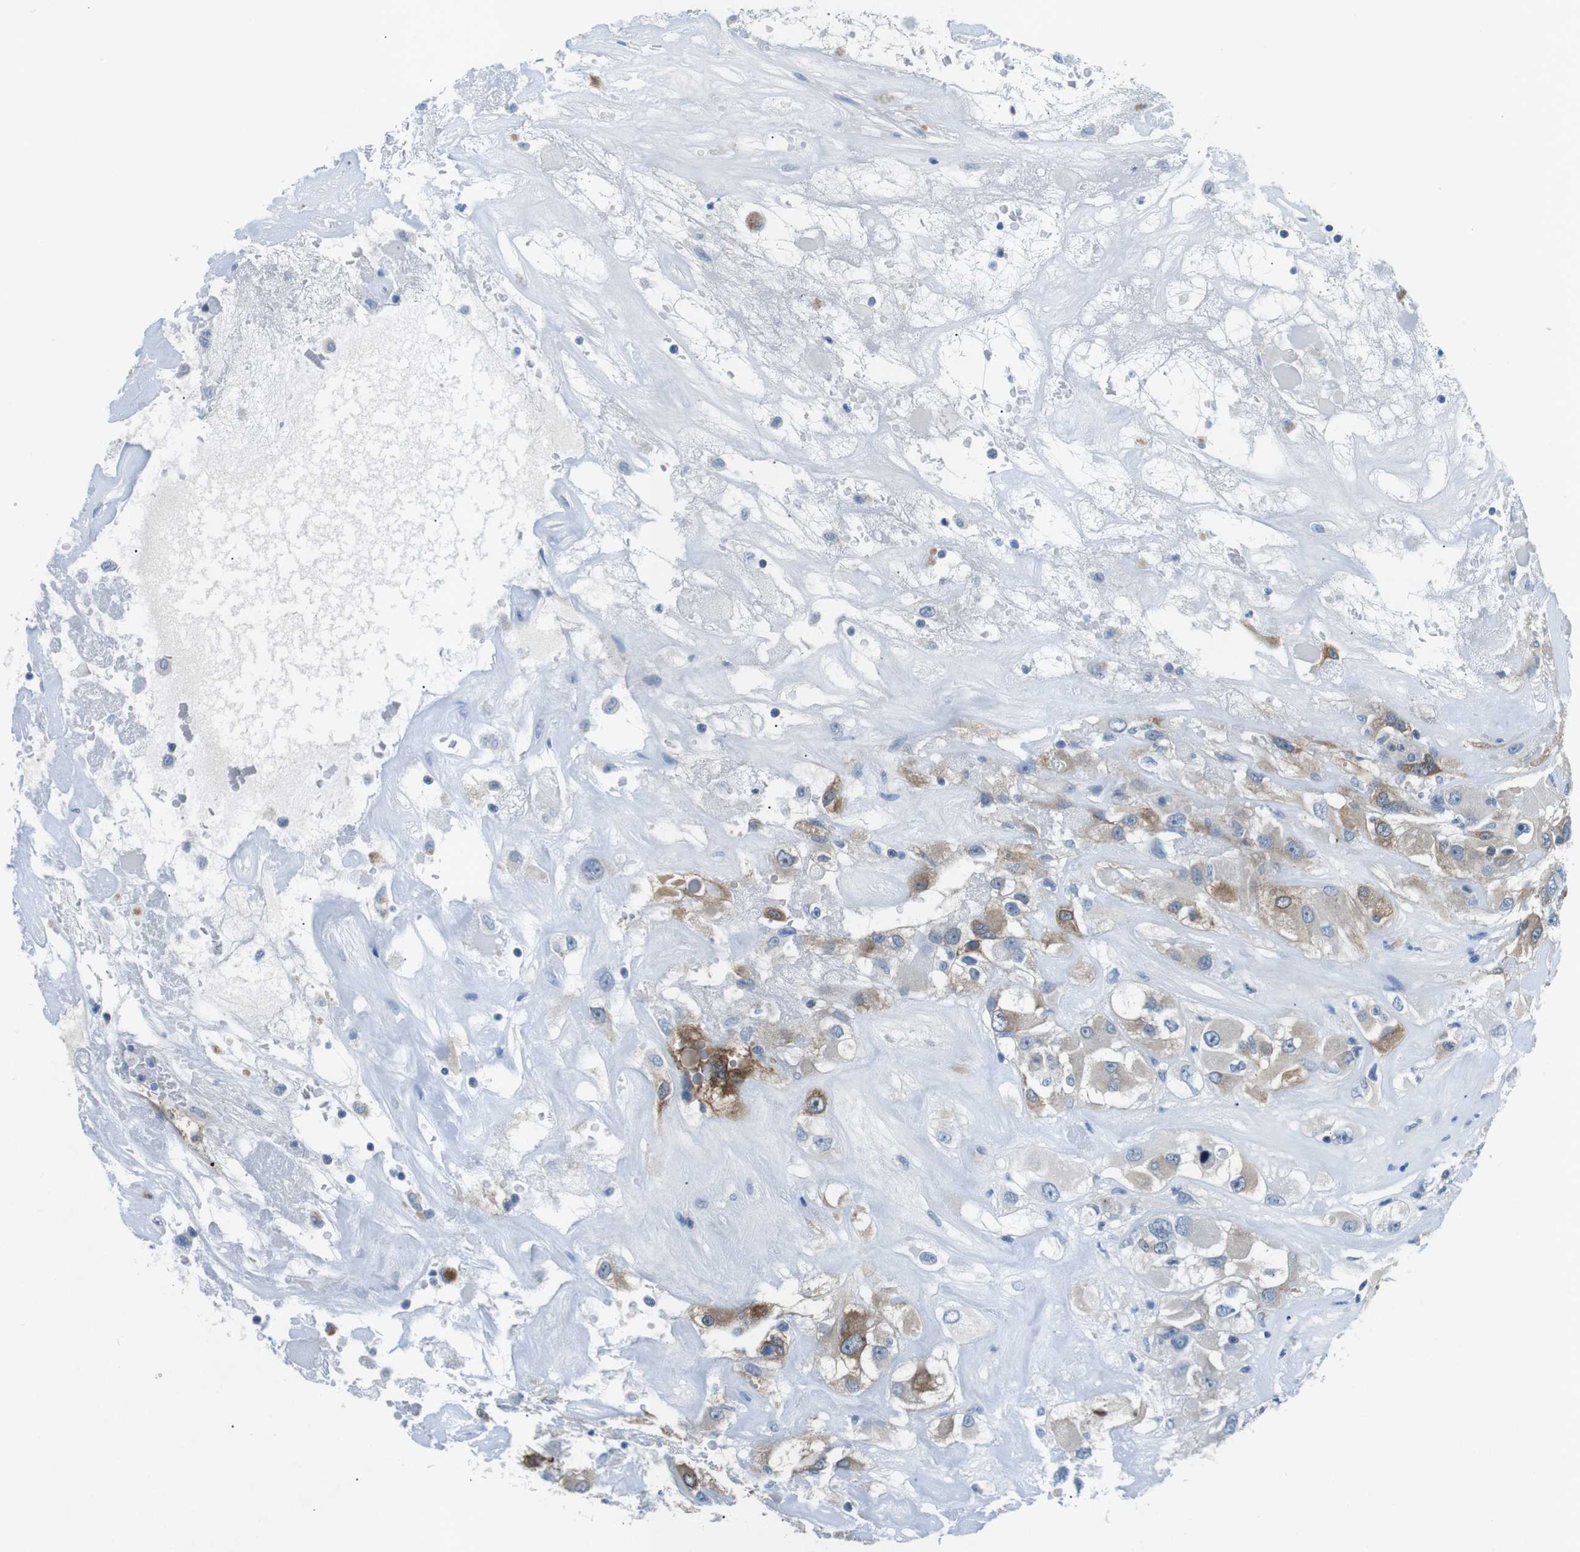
{"staining": {"intensity": "moderate", "quantity": "<25%", "location": "cytoplasmic/membranous"}, "tissue": "renal cancer", "cell_type": "Tumor cells", "image_type": "cancer", "snomed": [{"axis": "morphology", "description": "Adenocarcinoma, NOS"}, {"axis": "topography", "description": "Kidney"}], "caption": "Human adenocarcinoma (renal) stained with a protein marker exhibits moderate staining in tumor cells.", "gene": "PHLDA1", "patient": {"sex": "female", "age": 52}}